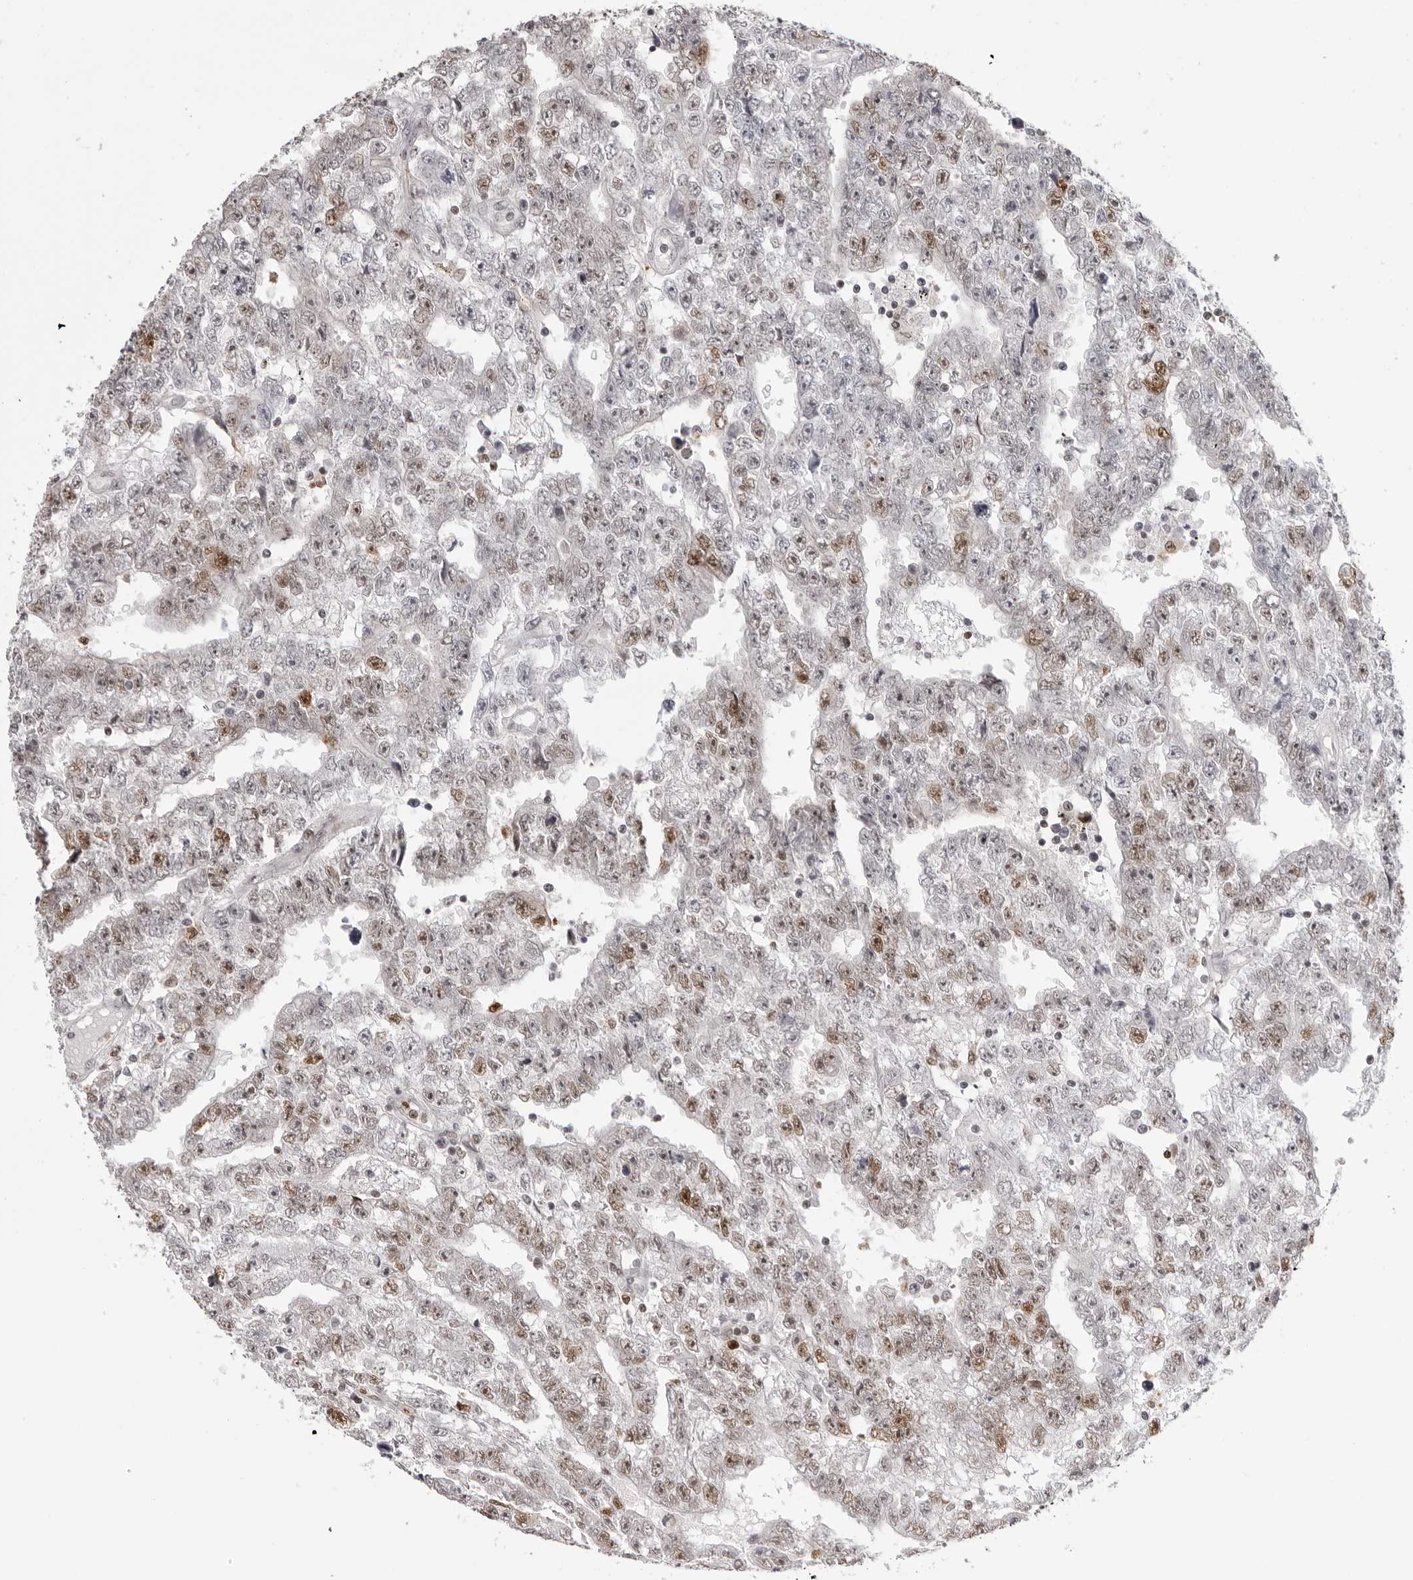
{"staining": {"intensity": "moderate", "quantity": "<25%", "location": "nuclear"}, "tissue": "testis cancer", "cell_type": "Tumor cells", "image_type": "cancer", "snomed": [{"axis": "morphology", "description": "Carcinoma, Embryonal, NOS"}, {"axis": "topography", "description": "Testis"}], "caption": "This is a photomicrograph of immunohistochemistry staining of testis cancer (embryonal carcinoma), which shows moderate expression in the nuclear of tumor cells.", "gene": "HSPA4", "patient": {"sex": "male", "age": 25}}